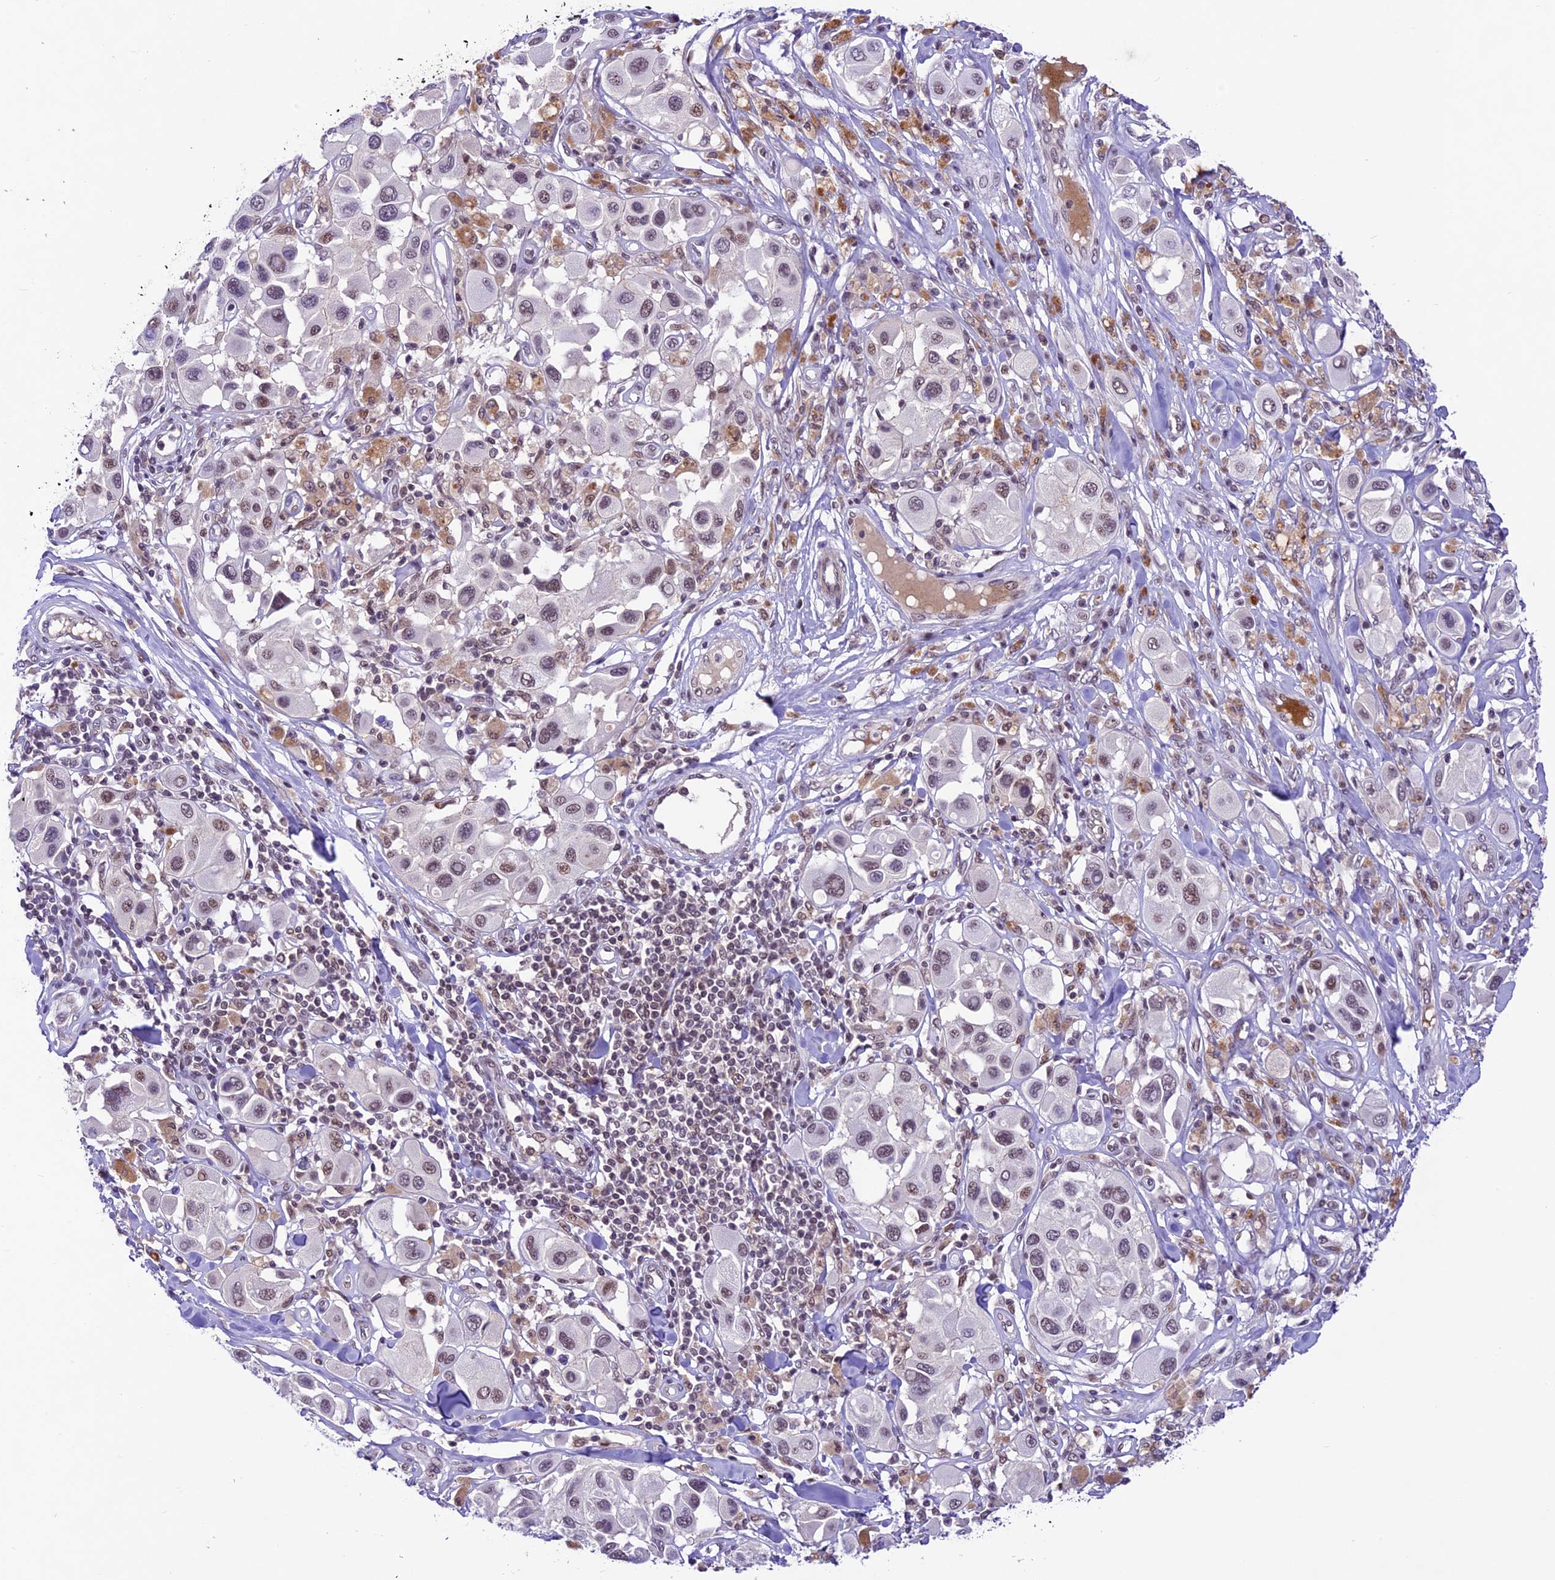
{"staining": {"intensity": "moderate", "quantity": "<25%", "location": "nuclear"}, "tissue": "melanoma", "cell_type": "Tumor cells", "image_type": "cancer", "snomed": [{"axis": "morphology", "description": "Malignant melanoma, Metastatic site"}, {"axis": "topography", "description": "Skin"}], "caption": "Melanoma stained for a protein displays moderate nuclear positivity in tumor cells. (DAB IHC, brown staining for protein, blue staining for nuclei).", "gene": "SHKBP1", "patient": {"sex": "male", "age": 41}}